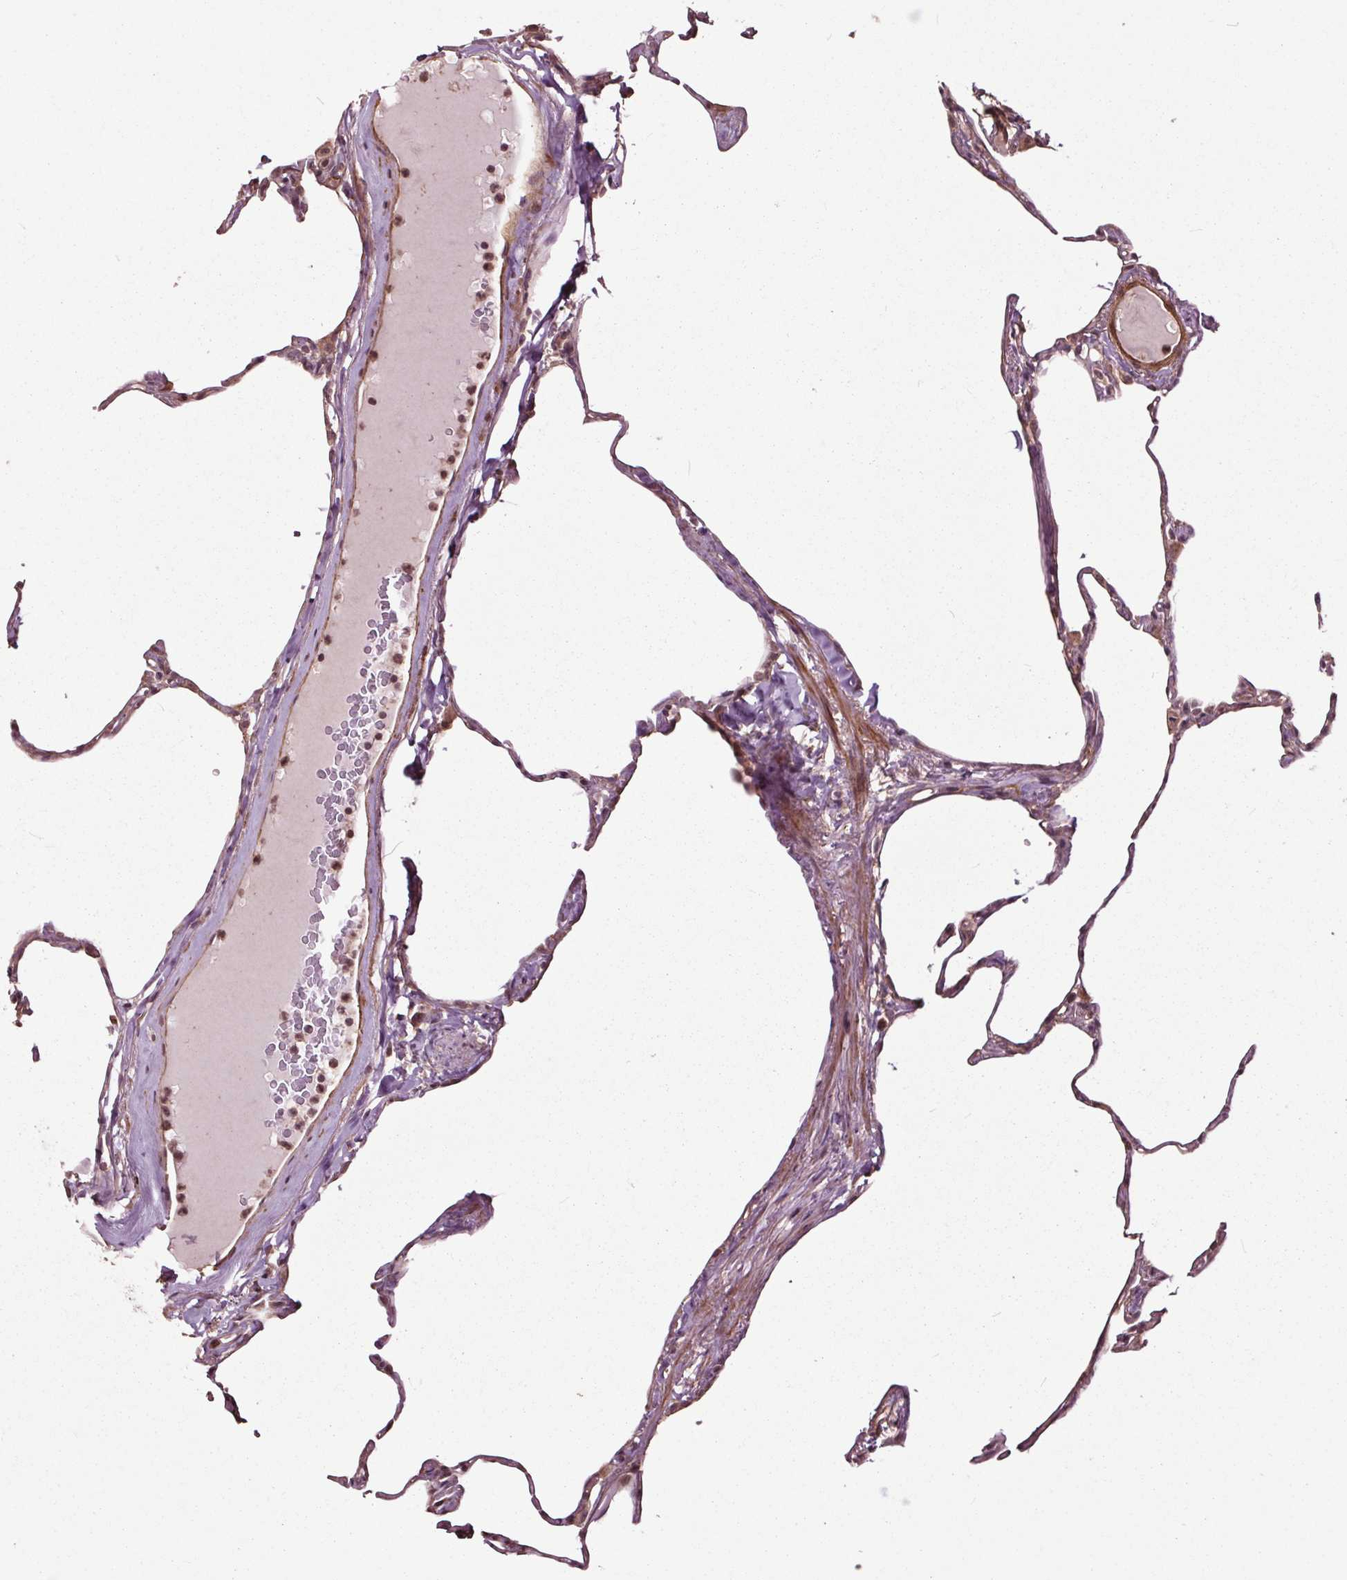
{"staining": {"intensity": "weak", "quantity": "<25%", "location": "cytoplasmic/membranous,nuclear"}, "tissue": "lung", "cell_type": "Alveolar cells", "image_type": "normal", "snomed": [{"axis": "morphology", "description": "Normal tissue, NOS"}, {"axis": "topography", "description": "Lung"}], "caption": "There is no significant positivity in alveolar cells of lung. (DAB immunohistochemistry, high magnification).", "gene": "CEP95", "patient": {"sex": "male", "age": 65}}